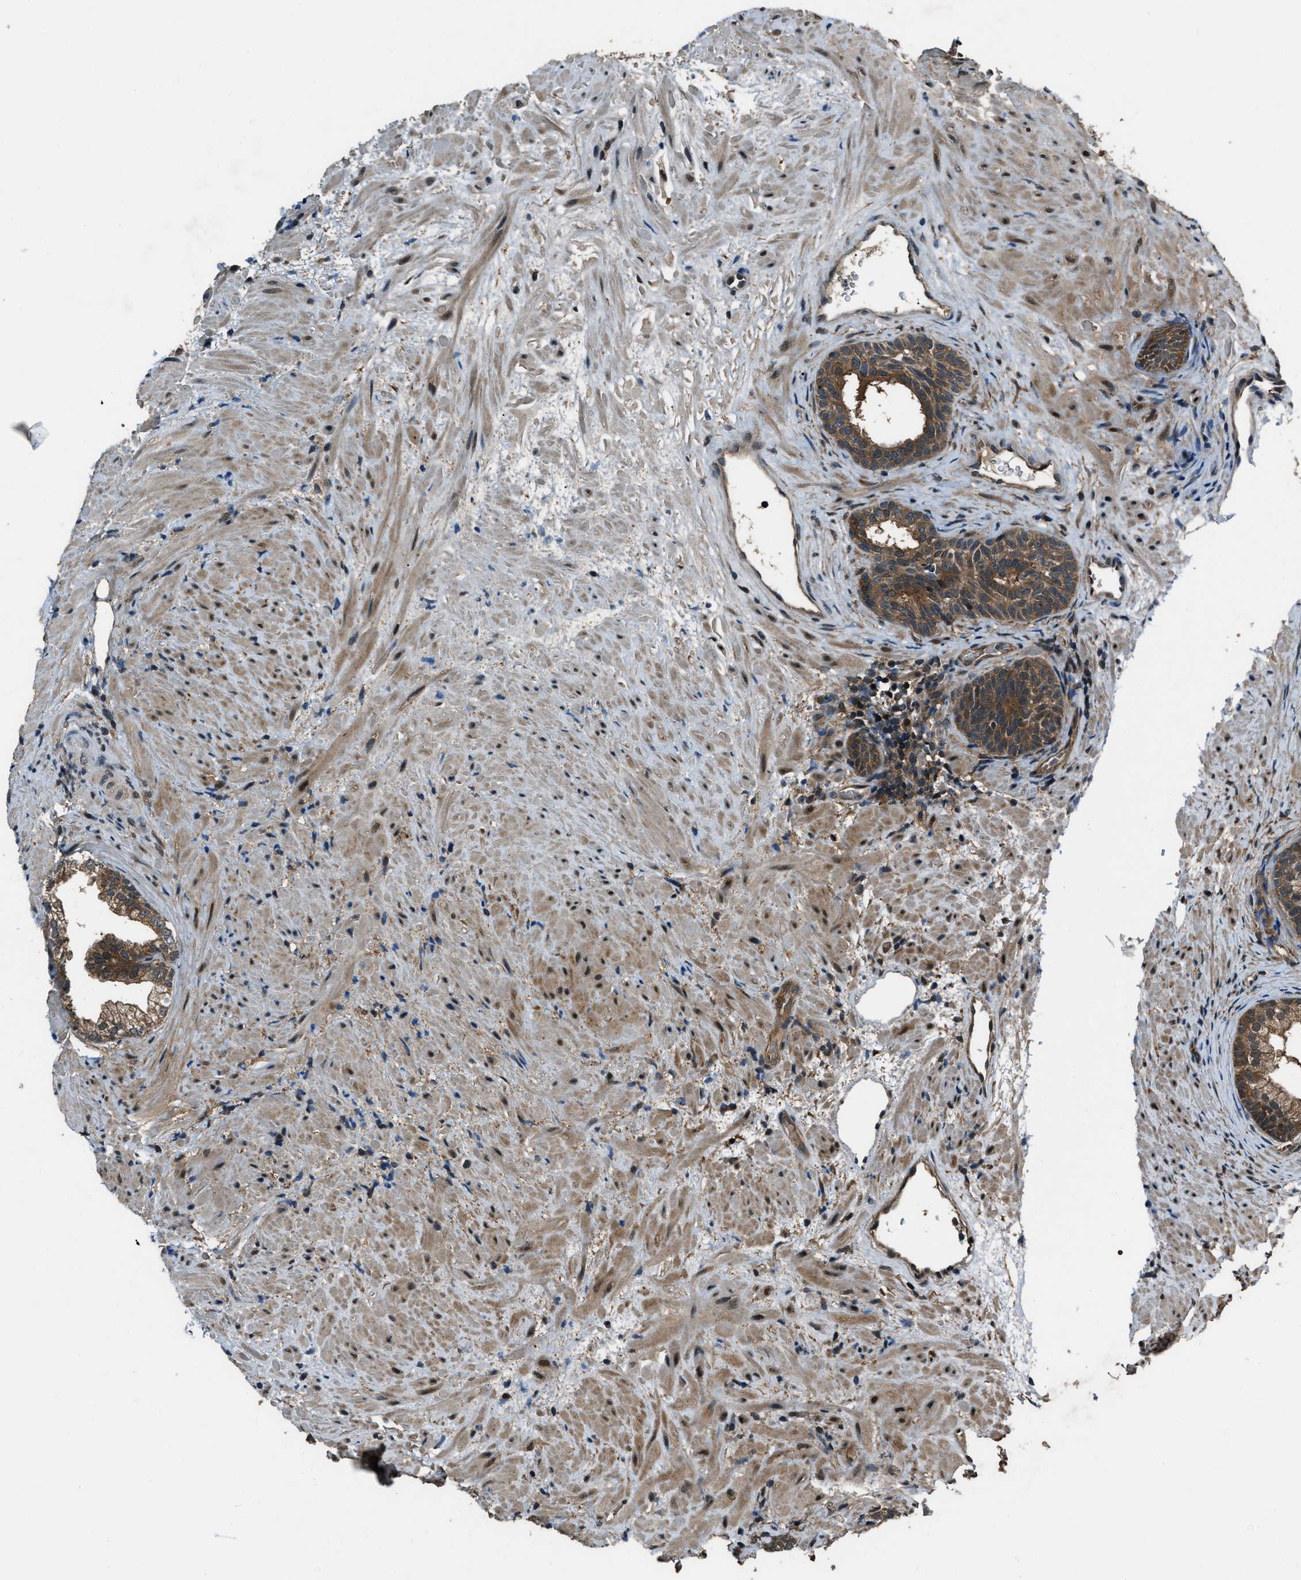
{"staining": {"intensity": "moderate", "quantity": ">75%", "location": "cytoplasmic/membranous"}, "tissue": "prostate", "cell_type": "Glandular cells", "image_type": "normal", "snomed": [{"axis": "morphology", "description": "Normal tissue, NOS"}, {"axis": "topography", "description": "Prostate"}], "caption": "Prostate stained with DAB (3,3'-diaminobenzidine) immunohistochemistry (IHC) displays medium levels of moderate cytoplasmic/membranous staining in about >75% of glandular cells.", "gene": "NUDCD3", "patient": {"sex": "male", "age": 76}}